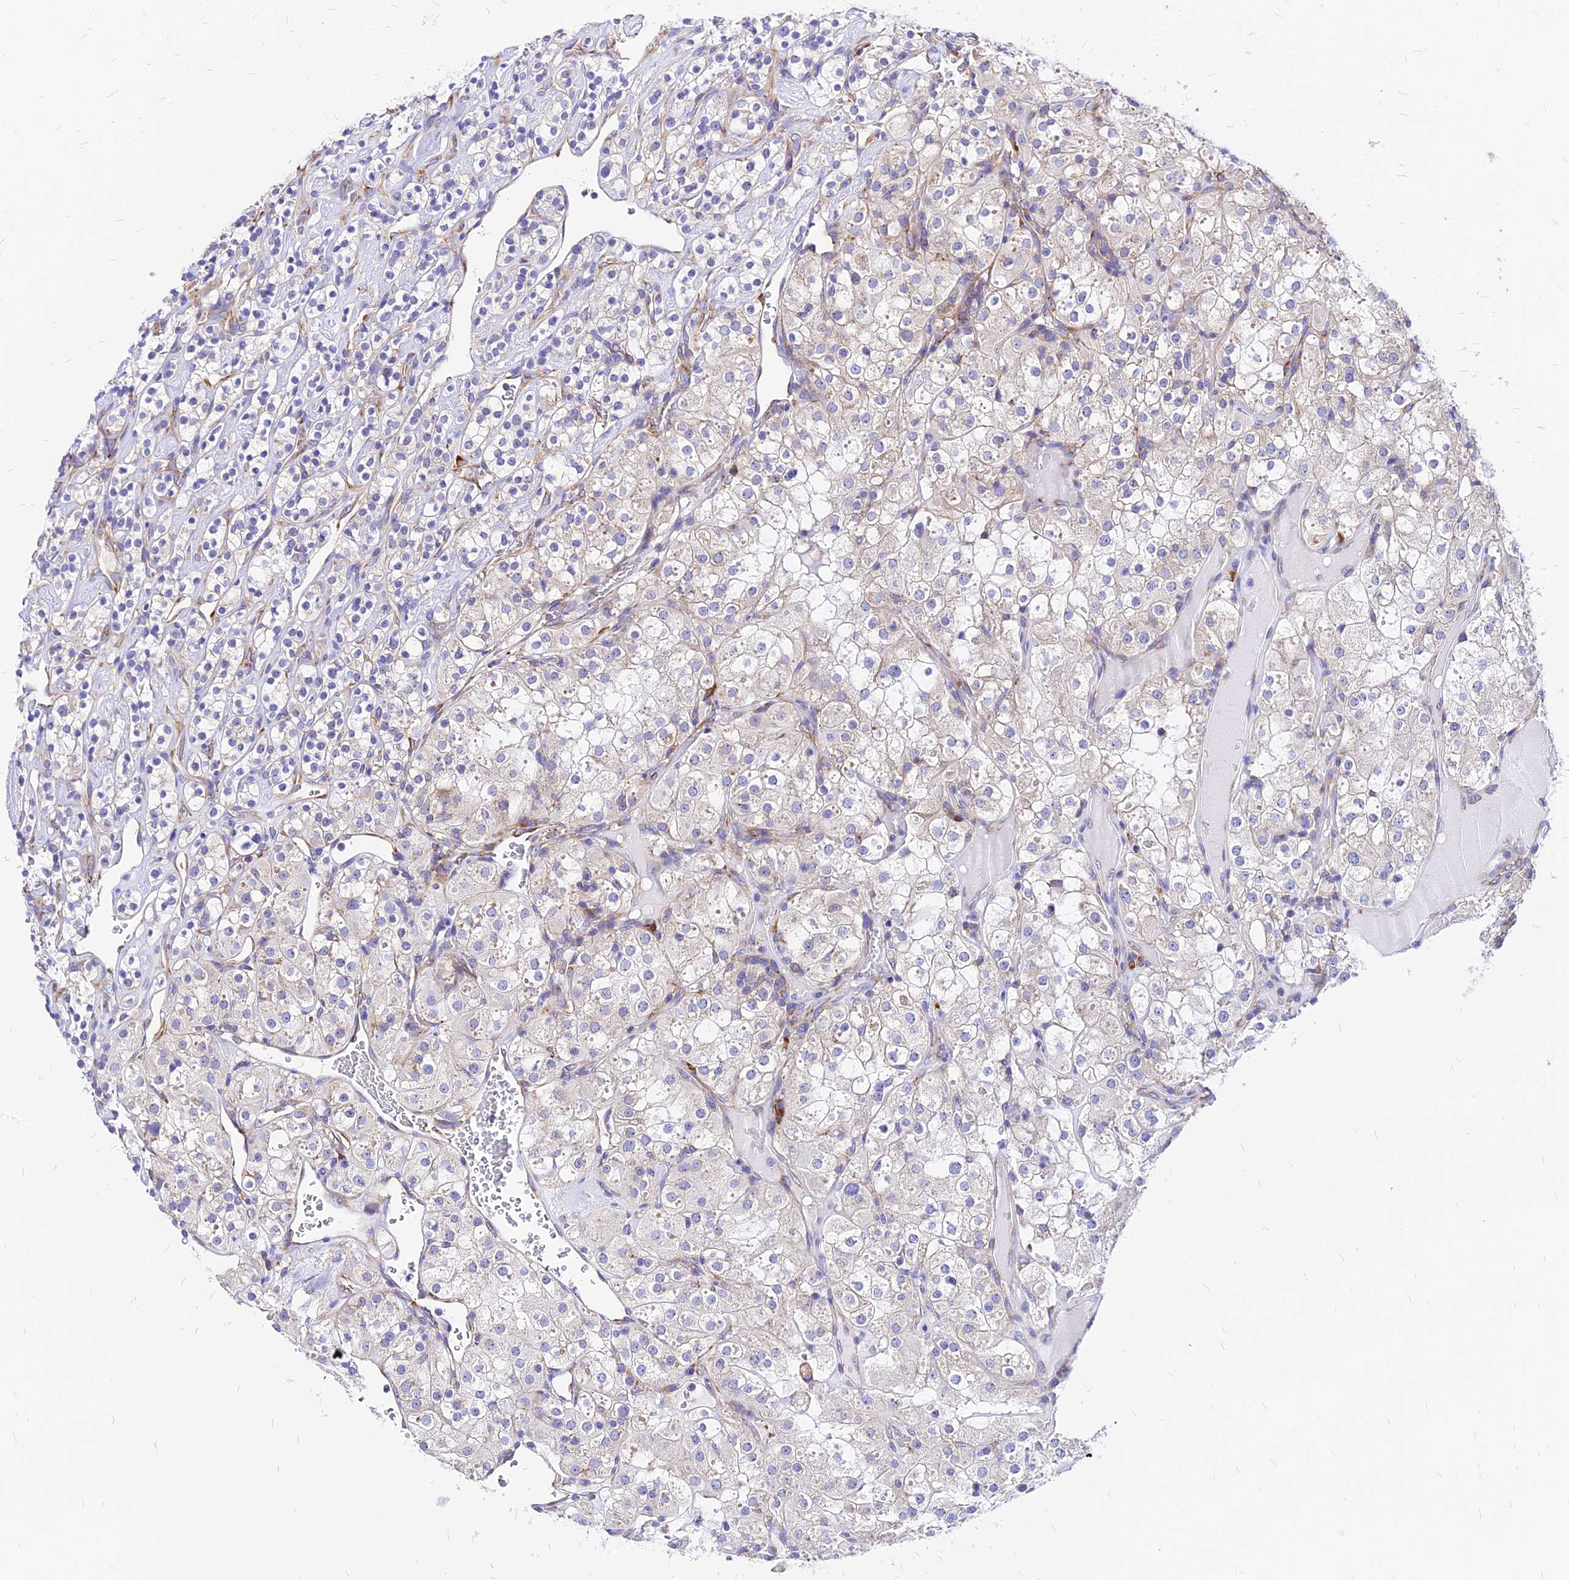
{"staining": {"intensity": "negative", "quantity": "none", "location": "none"}, "tissue": "renal cancer", "cell_type": "Tumor cells", "image_type": "cancer", "snomed": [{"axis": "morphology", "description": "Adenocarcinoma, NOS"}, {"axis": "topography", "description": "Kidney"}], "caption": "Immunohistochemistry histopathology image of neoplastic tissue: human renal cancer (adenocarcinoma) stained with DAB (3,3'-diaminobenzidine) shows no significant protein expression in tumor cells.", "gene": "RPL19", "patient": {"sex": "male", "age": 77}}